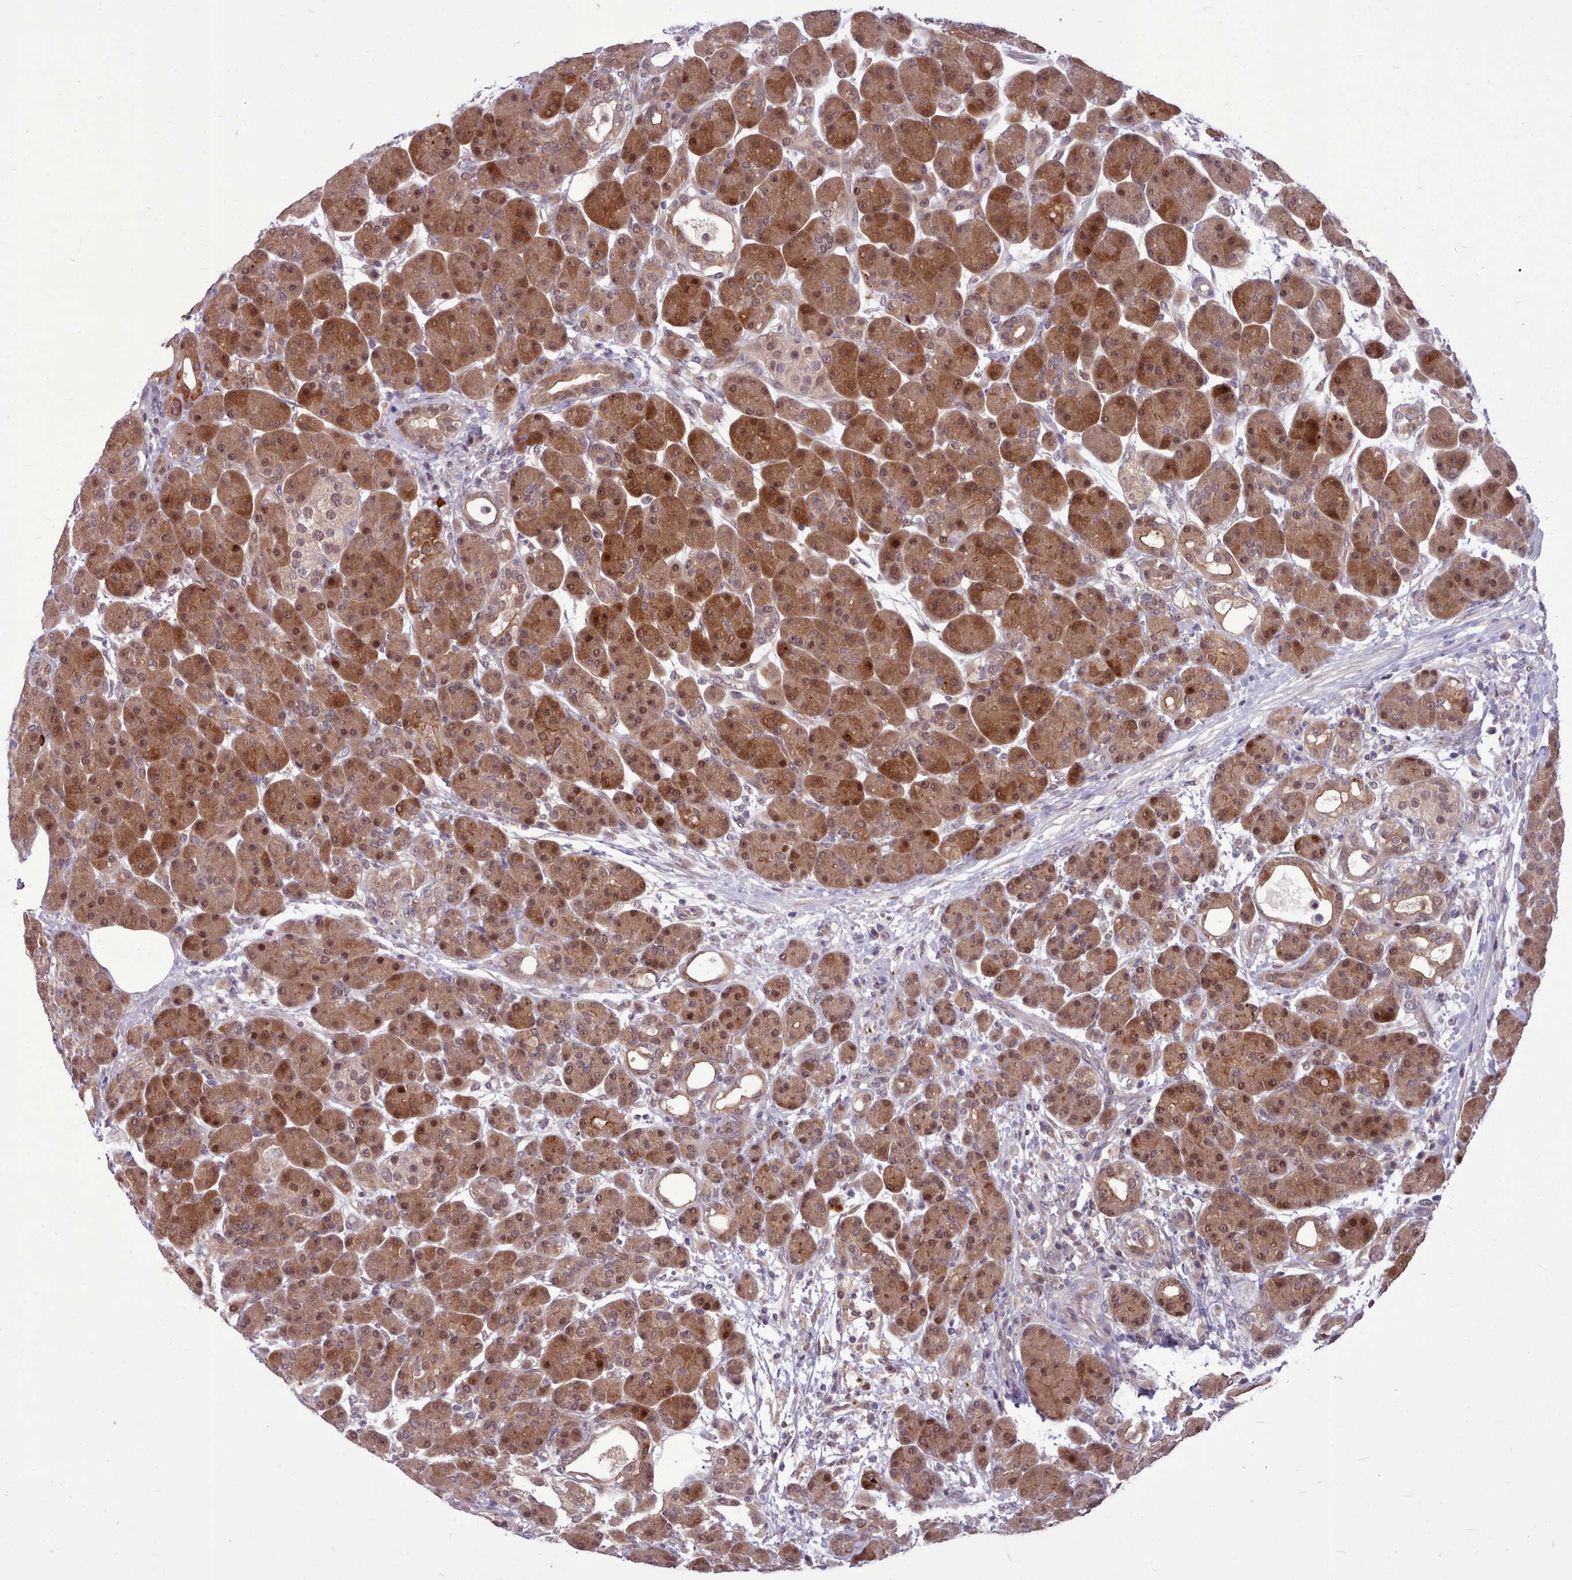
{"staining": {"intensity": "moderate", "quantity": ">75%", "location": "cytoplasmic/membranous,nuclear"}, "tissue": "pancreas", "cell_type": "Exocrine glandular cells", "image_type": "normal", "snomed": [{"axis": "morphology", "description": "Normal tissue, NOS"}, {"axis": "topography", "description": "Pancreas"}], "caption": "Benign pancreas displays moderate cytoplasmic/membranous,nuclear staining in about >75% of exocrine glandular cells The protein is stained brown, and the nuclei are stained in blue (DAB (3,3'-diaminobenzidine) IHC with brightfield microscopy, high magnification)..", "gene": "AHCY", "patient": {"sex": "male", "age": 63}}